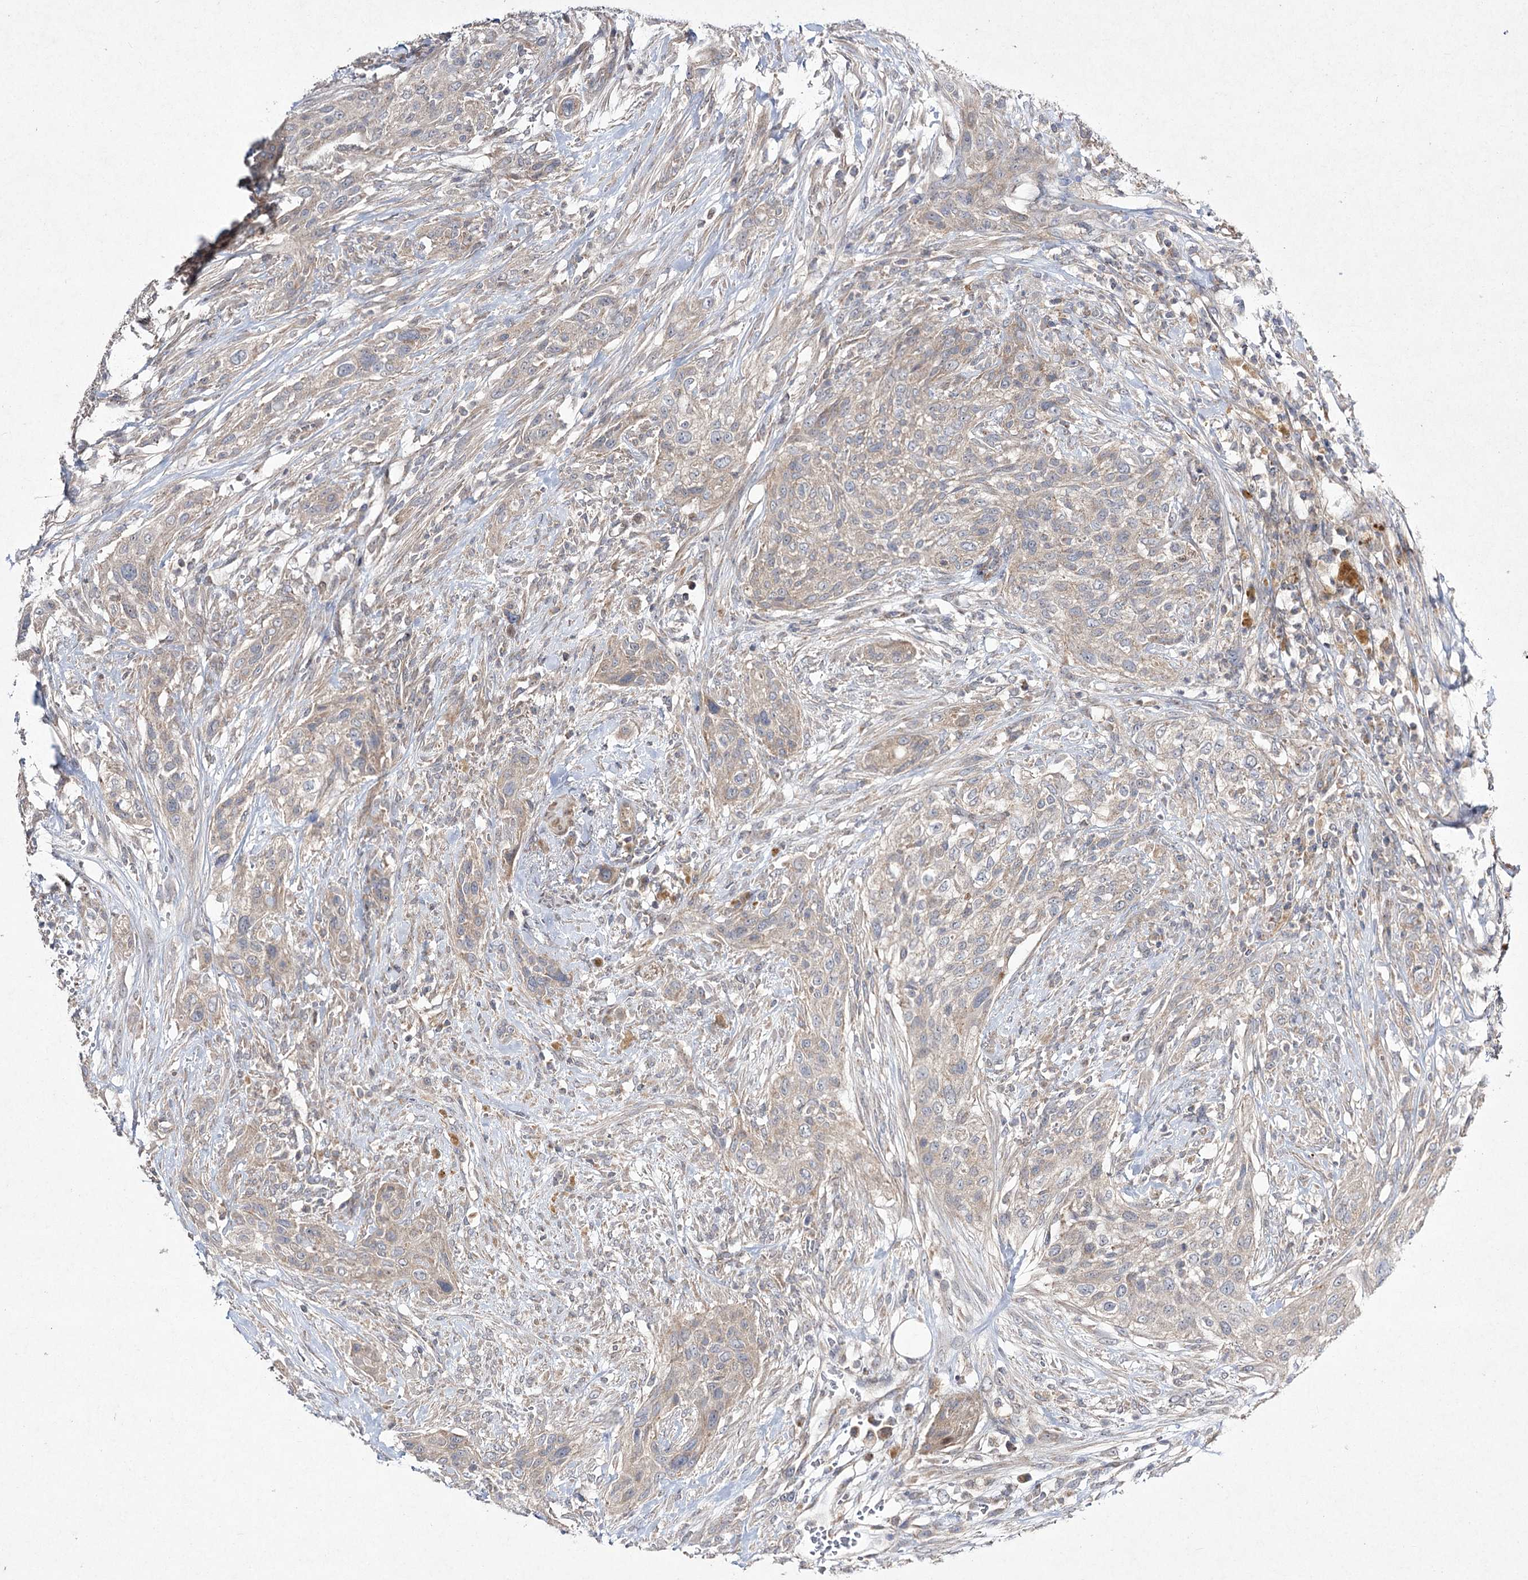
{"staining": {"intensity": "weak", "quantity": "<25%", "location": "cytoplasmic/membranous"}, "tissue": "urothelial cancer", "cell_type": "Tumor cells", "image_type": "cancer", "snomed": [{"axis": "morphology", "description": "Urothelial carcinoma, High grade"}, {"axis": "topography", "description": "Urinary bladder"}], "caption": "A photomicrograph of human urothelial cancer is negative for staining in tumor cells.", "gene": "FANCL", "patient": {"sex": "male", "age": 35}}